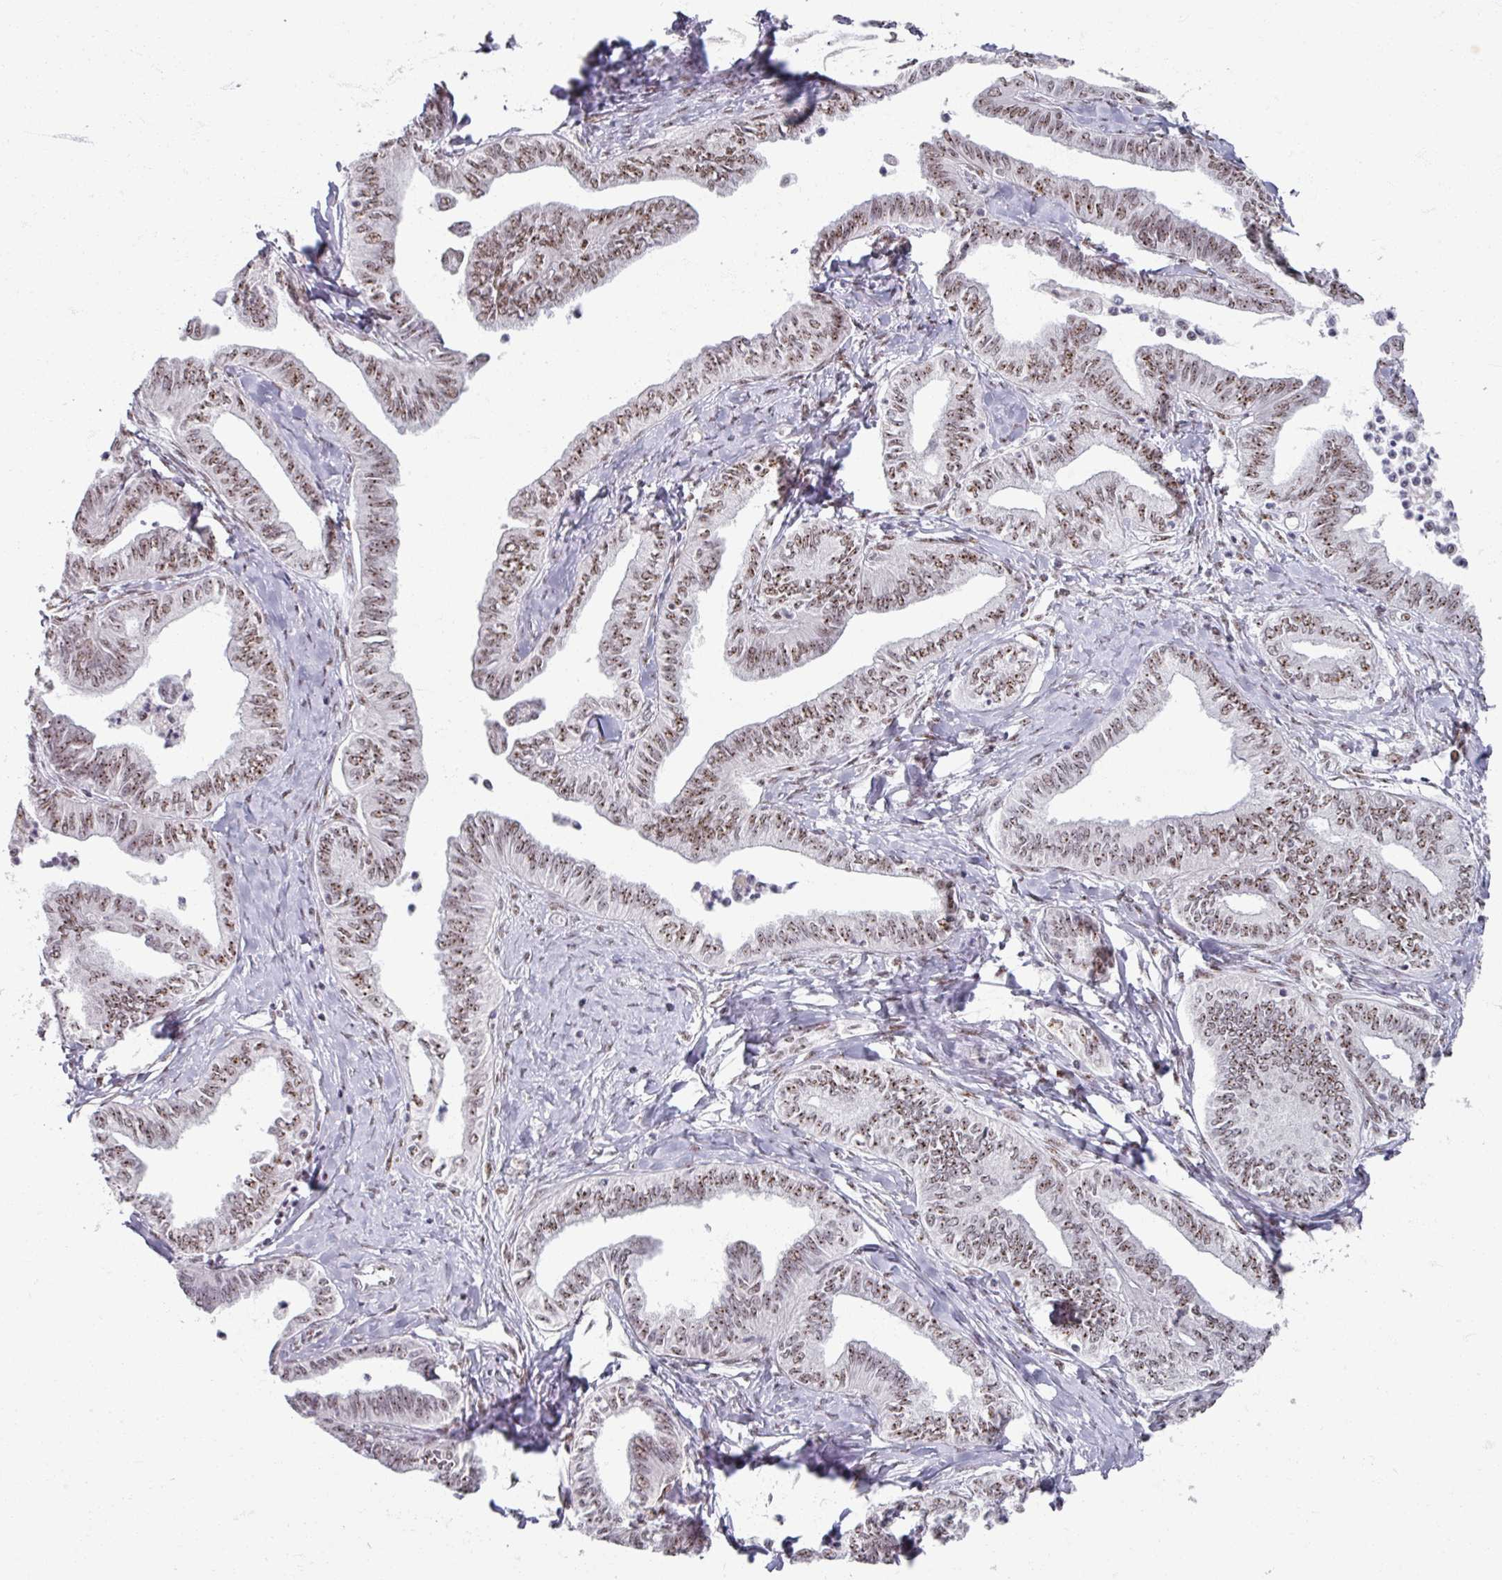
{"staining": {"intensity": "moderate", "quantity": ">75%", "location": "nuclear"}, "tissue": "ovarian cancer", "cell_type": "Tumor cells", "image_type": "cancer", "snomed": [{"axis": "morphology", "description": "Carcinoma, endometroid"}, {"axis": "topography", "description": "Ovary"}], "caption": "A brown stain shows moderate nuclear staining of a protein in human endometroid carcinoma (ovarian) tumor cells. (DAB (3,3'-diaminobenzidine) IHC, brown staining for protein, blue staining for nuclei).", "gene": "ADAR", "patient": {"sex": "female", "age": 70}}